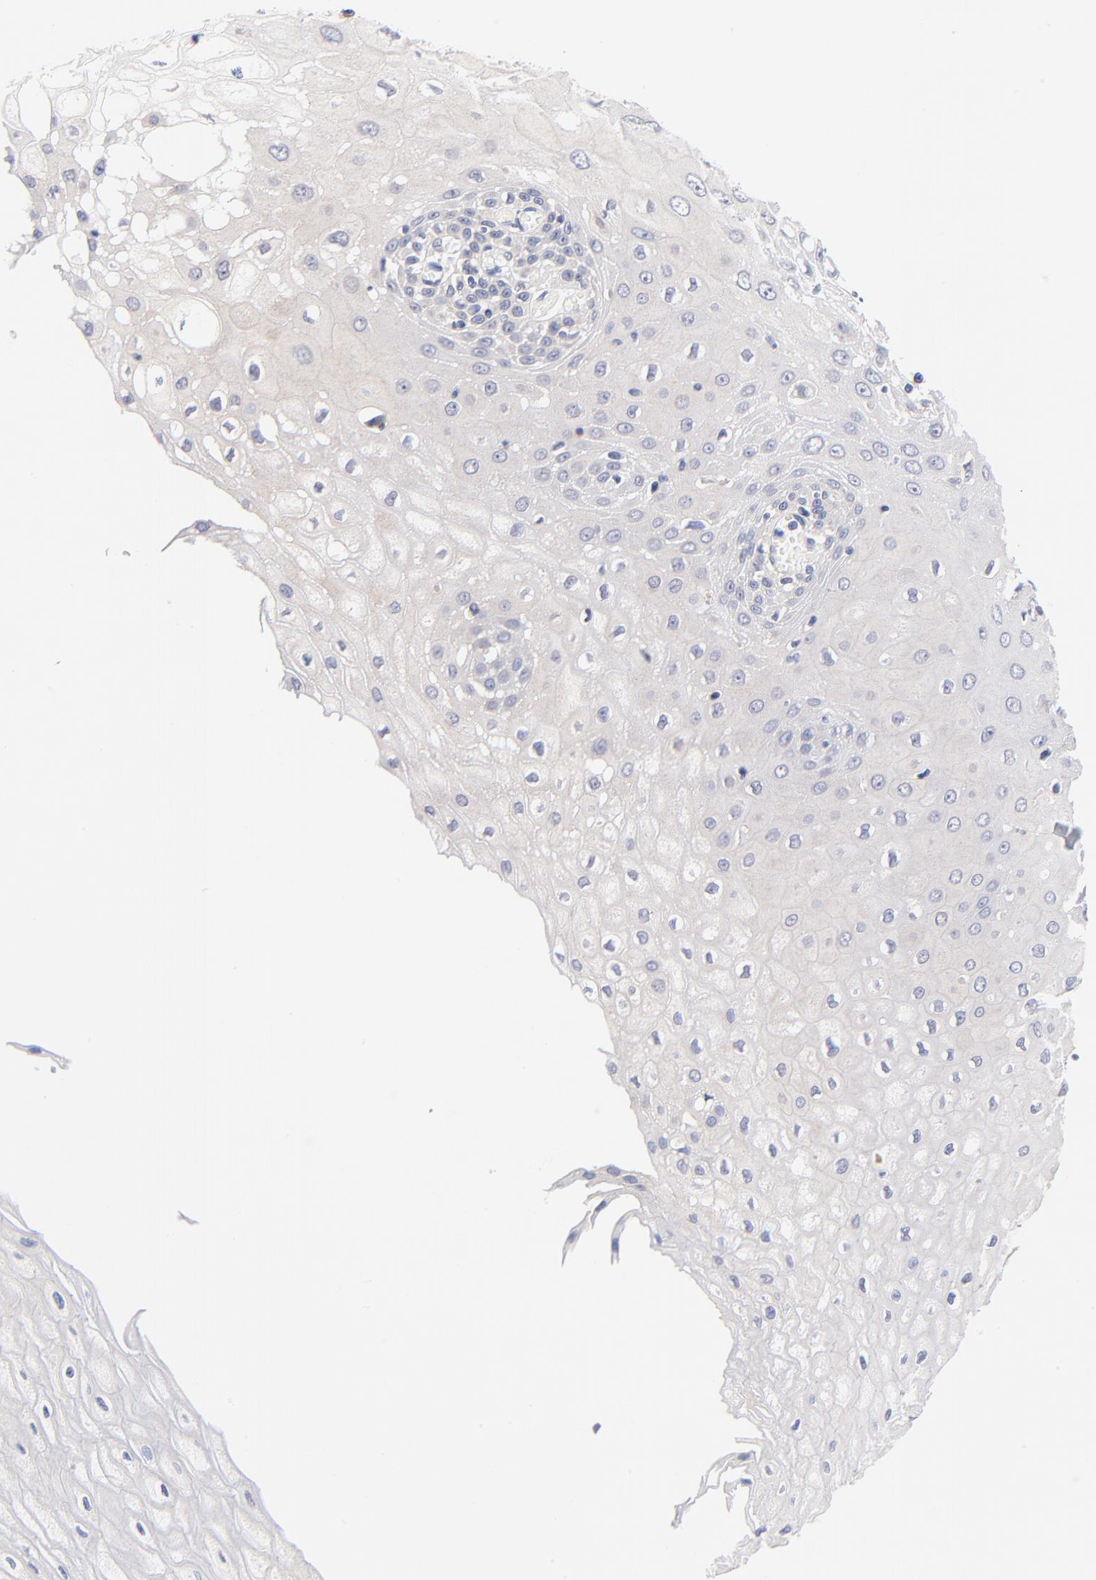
{"staining": {"intensity": "negative", "quantity": "none", "location": "none"}, "tissue": "esophagus", "cell_type": "Squamous epithelial cells", "image_type": "normal", "snomed": [{"axis": "morphology", "description": "Normal tissue, NOS"}, {"axis": "morphology", "description": "Squamous cell carcinoma, NOS"}, {"axis": "topography", "description": "Esophagus"}], "caption": "Immunohistochemical staining of unremarkable human esophagus exhibits no significant staining in squamous epithelial cells. Brightfield microscopy of immunohistochemistry (IHC) stained with DAB (brown) and hematoxylin (blue), captured at high magnification.", "gene": "AFF2", "patient": {"sex": "male", "age": 65}}